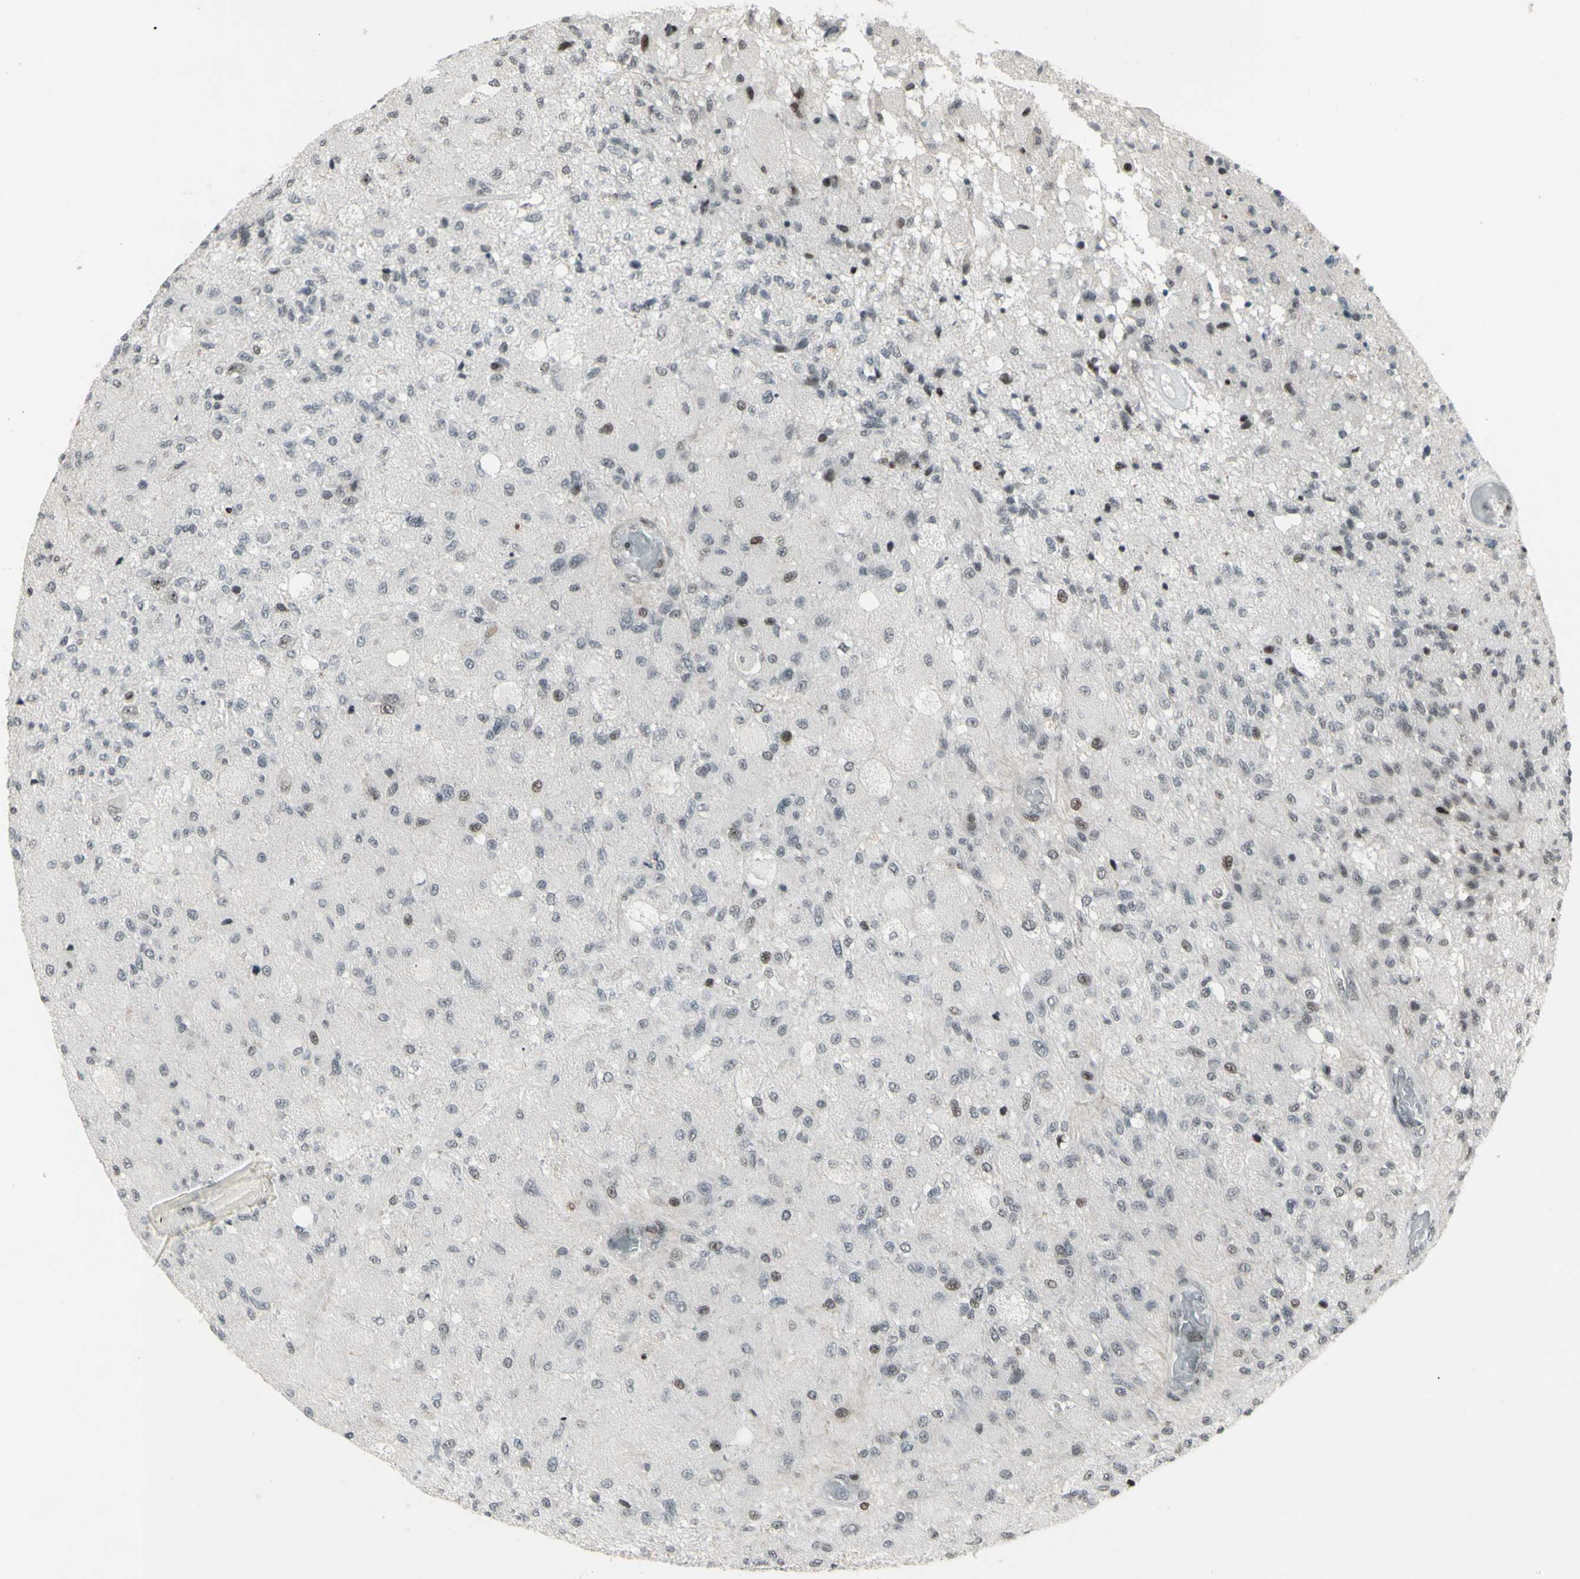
{"staining": {"intensity": "weak", "quantity": "<25%", "location": "nuclear"}, "tissue": "glioma", "cell_type": "Tumor cells", "image_type": "cancer", "snomed": [{"axis": "morphology", "description": "Normal tissue, NOS"}, {"axis": "morphology", "description": "Glioma, malignant, High grade"}, {"axis": "topography", "description": "Cerebral cortex"}], "caption": "Micrograph shows no significant protein expression in tumor cells of malignant glioma (high-grade).", "gene": "SUPT6H", "patient": {"sex": "male", "age": 77}}